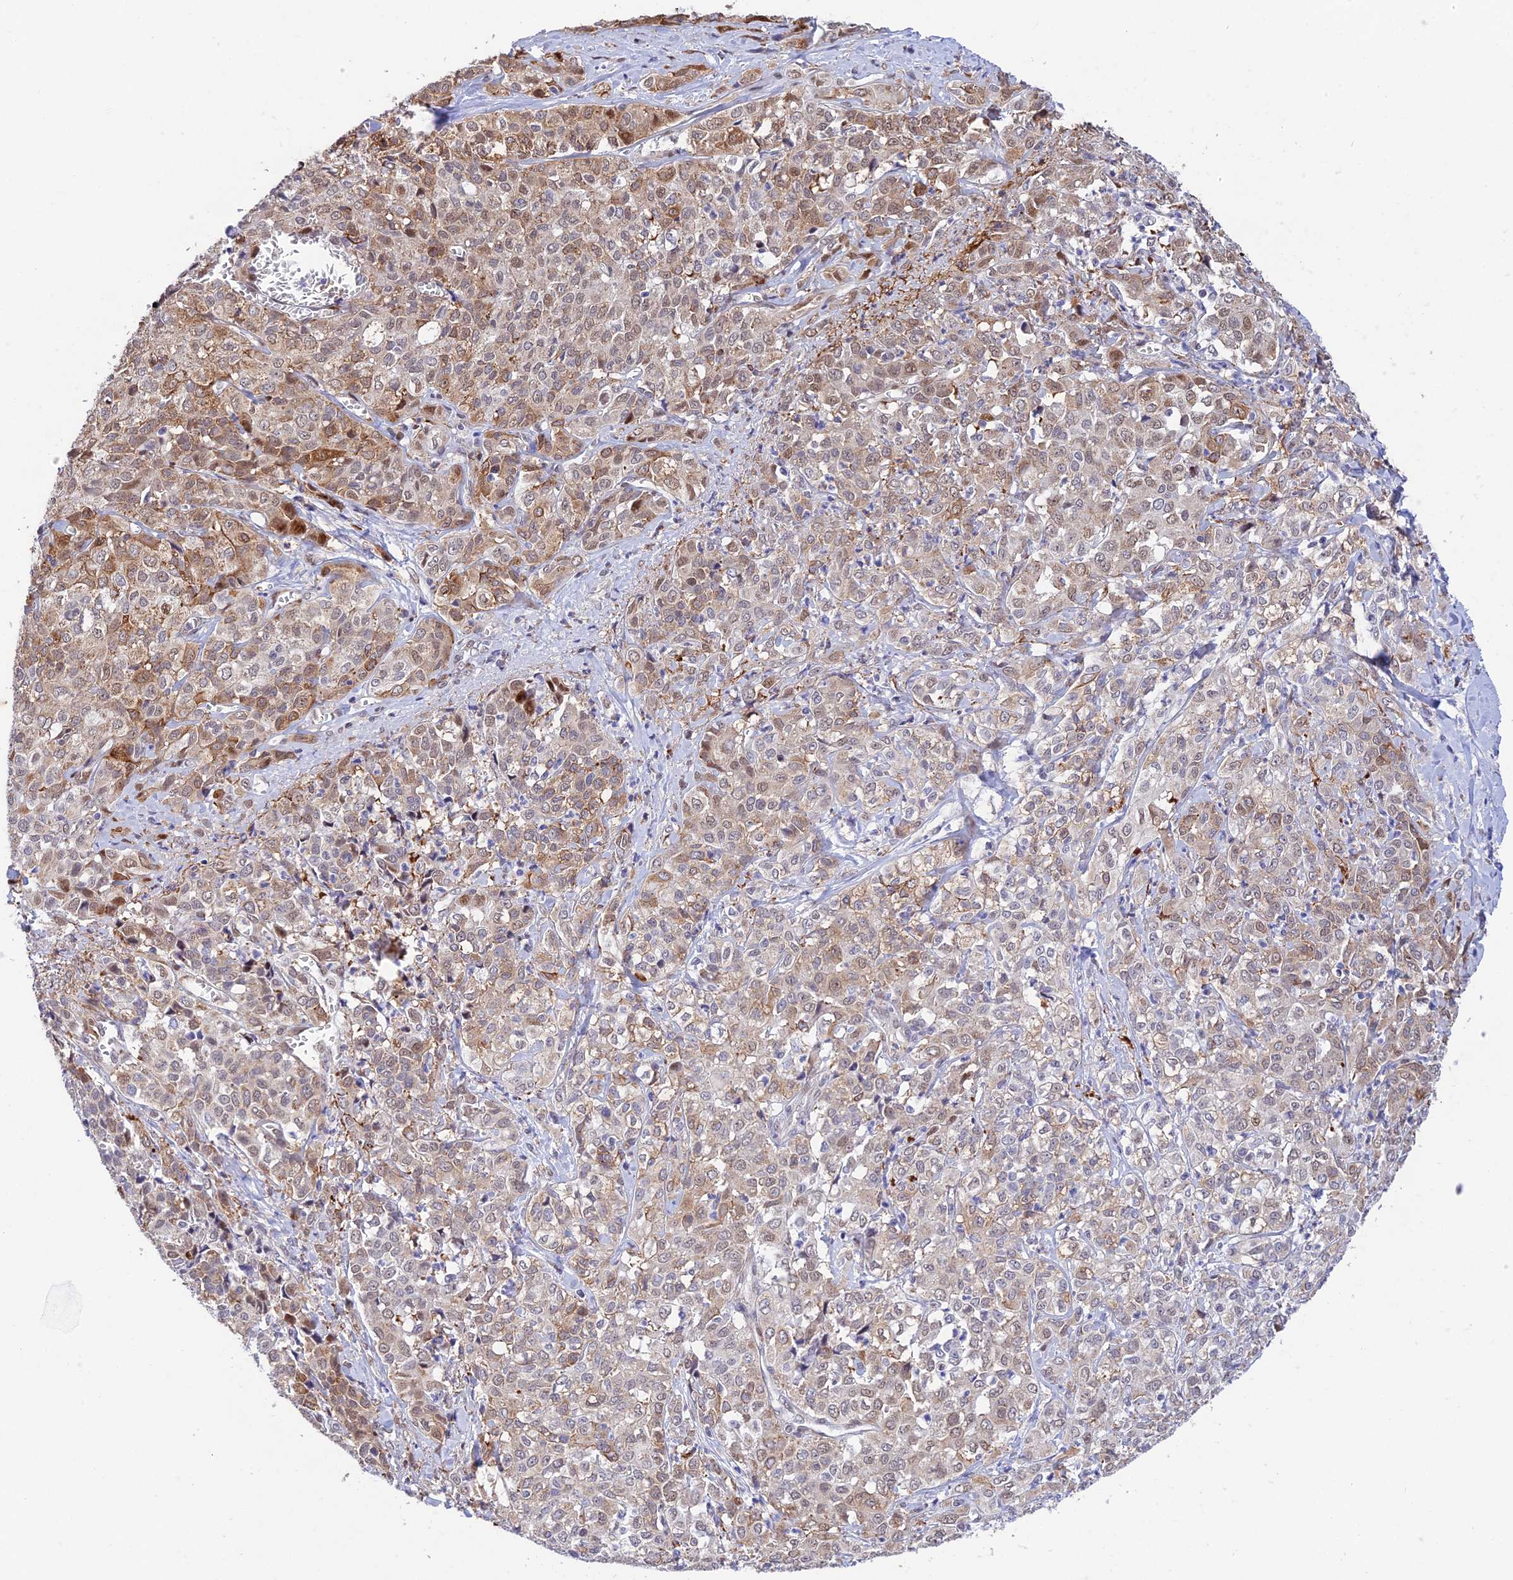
{"staining": {"intensity": "moderate", "quantity": "25%-75%", "location": "cytoplasmic/membranous"}, "tissue": "liver cancer", "cell_type": "Tumor cells", "image_type": "cancer", "snomed": [{"axis": "morphology", "description": "Cholangiocarcinoma"}, {"axis": "topography", "description": "Liver"}], "caption": "IHC photomicrograph of neoplastic tissue: liver cancer (cholangiocarcinoma) stained using immunohistochemistry reveals medium levels of moderate protein expression localized specifically in the cytoplasmic/membranous of tumor cells, appearing as a cytoplasmic/membranous brown color.", "gene": "WDR55", "patient": {"sex": "female", "age": 77}}